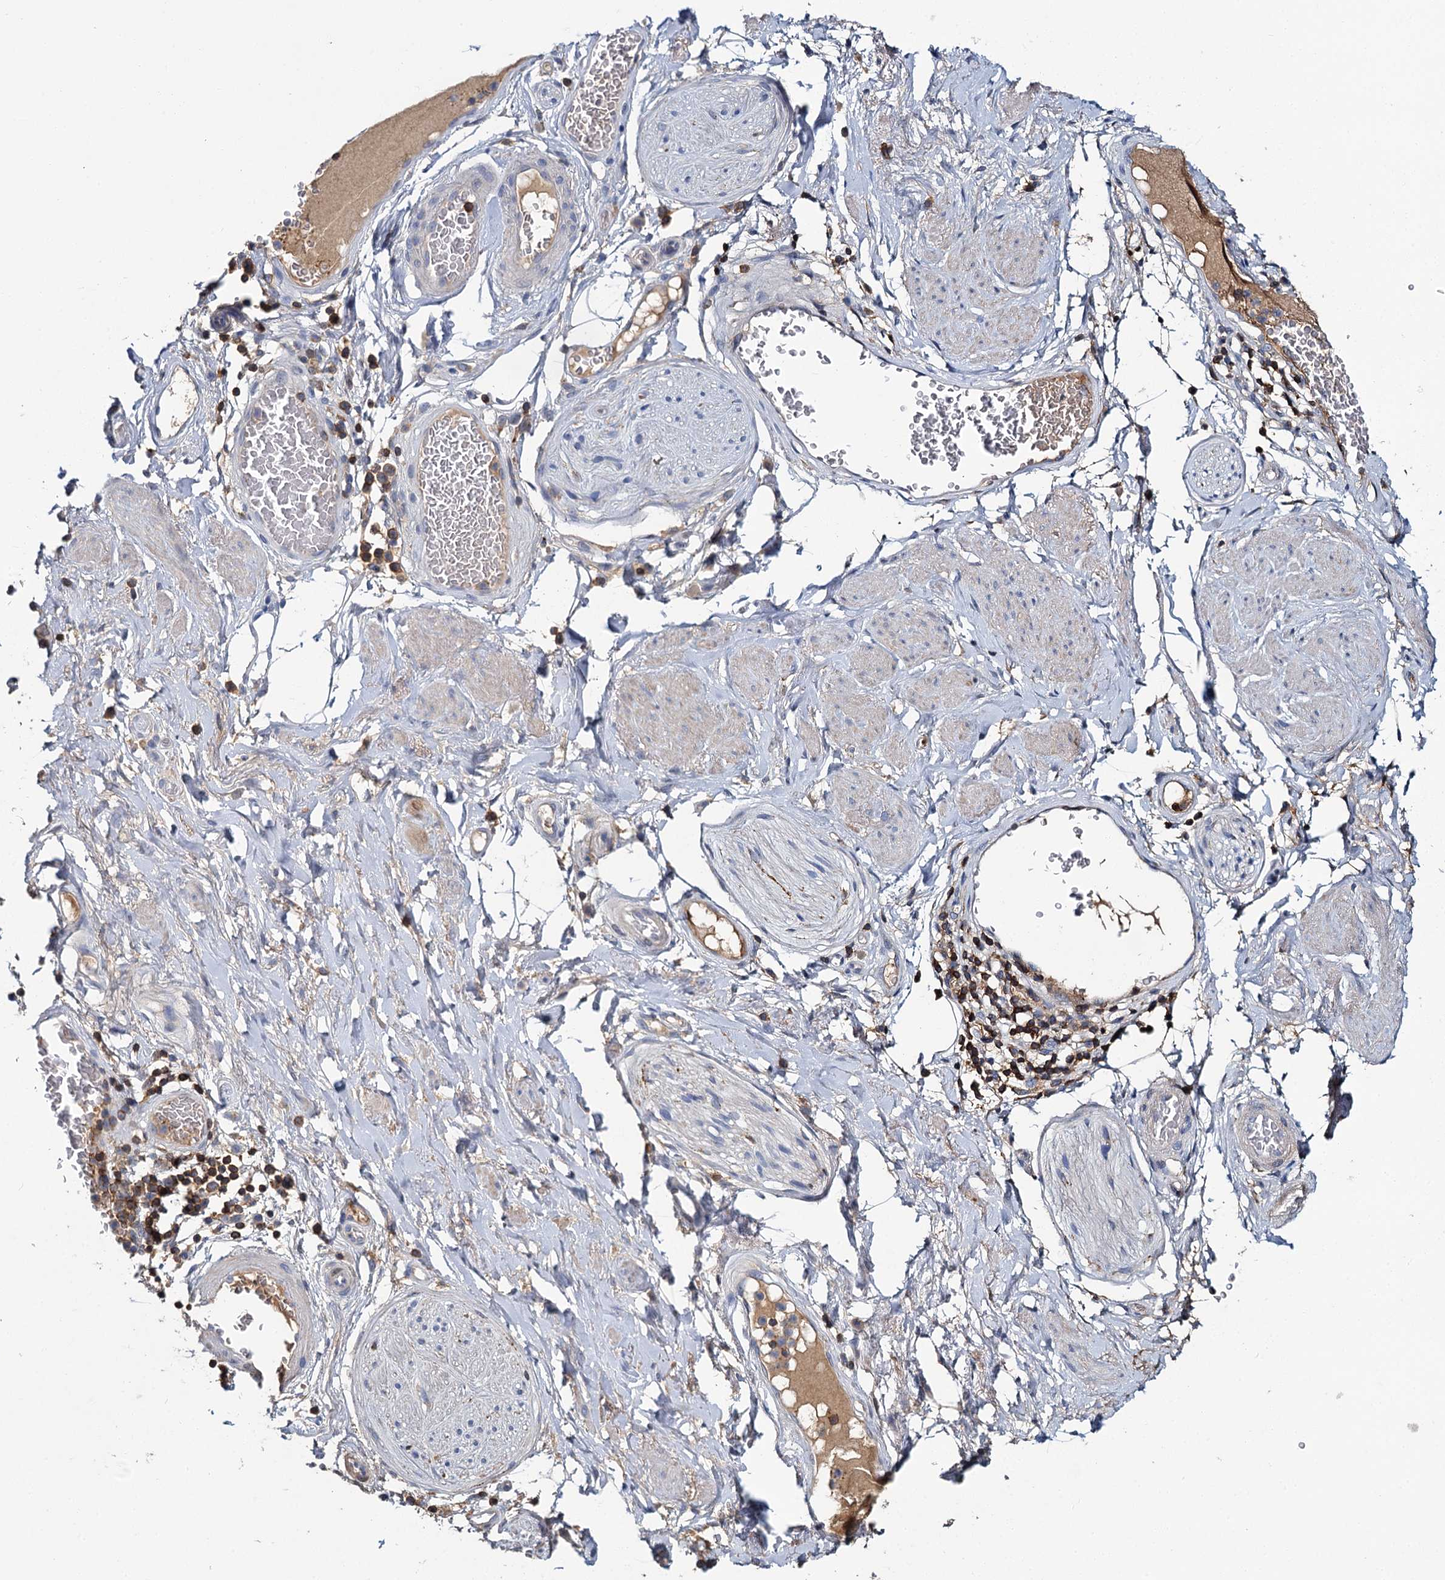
{"staining": {"intensity": "negative", "quantity": "none", "location": "none"}, "tissue": "adipose tissue", "cell_type": "Adipocytes", "image_type": "normal", "snomed": [{"axis": "morphology", "description": "Normal tissue, NOS"}, {"axis": "morphology", "description": "Adenocarcinoma, NOS"}, {"axis": "topography", "description": "Rectum"}, {"axis": "topography", "description": "Vagina"}, {"axis": "topography", "description": "Peripheral nerve tissue"}], "caption": "The histopathology image shows no significant staining in adipocytes of adipose tissue.", "gene": "FGFR2", "patient": {"sex": "female", "age": 71}}